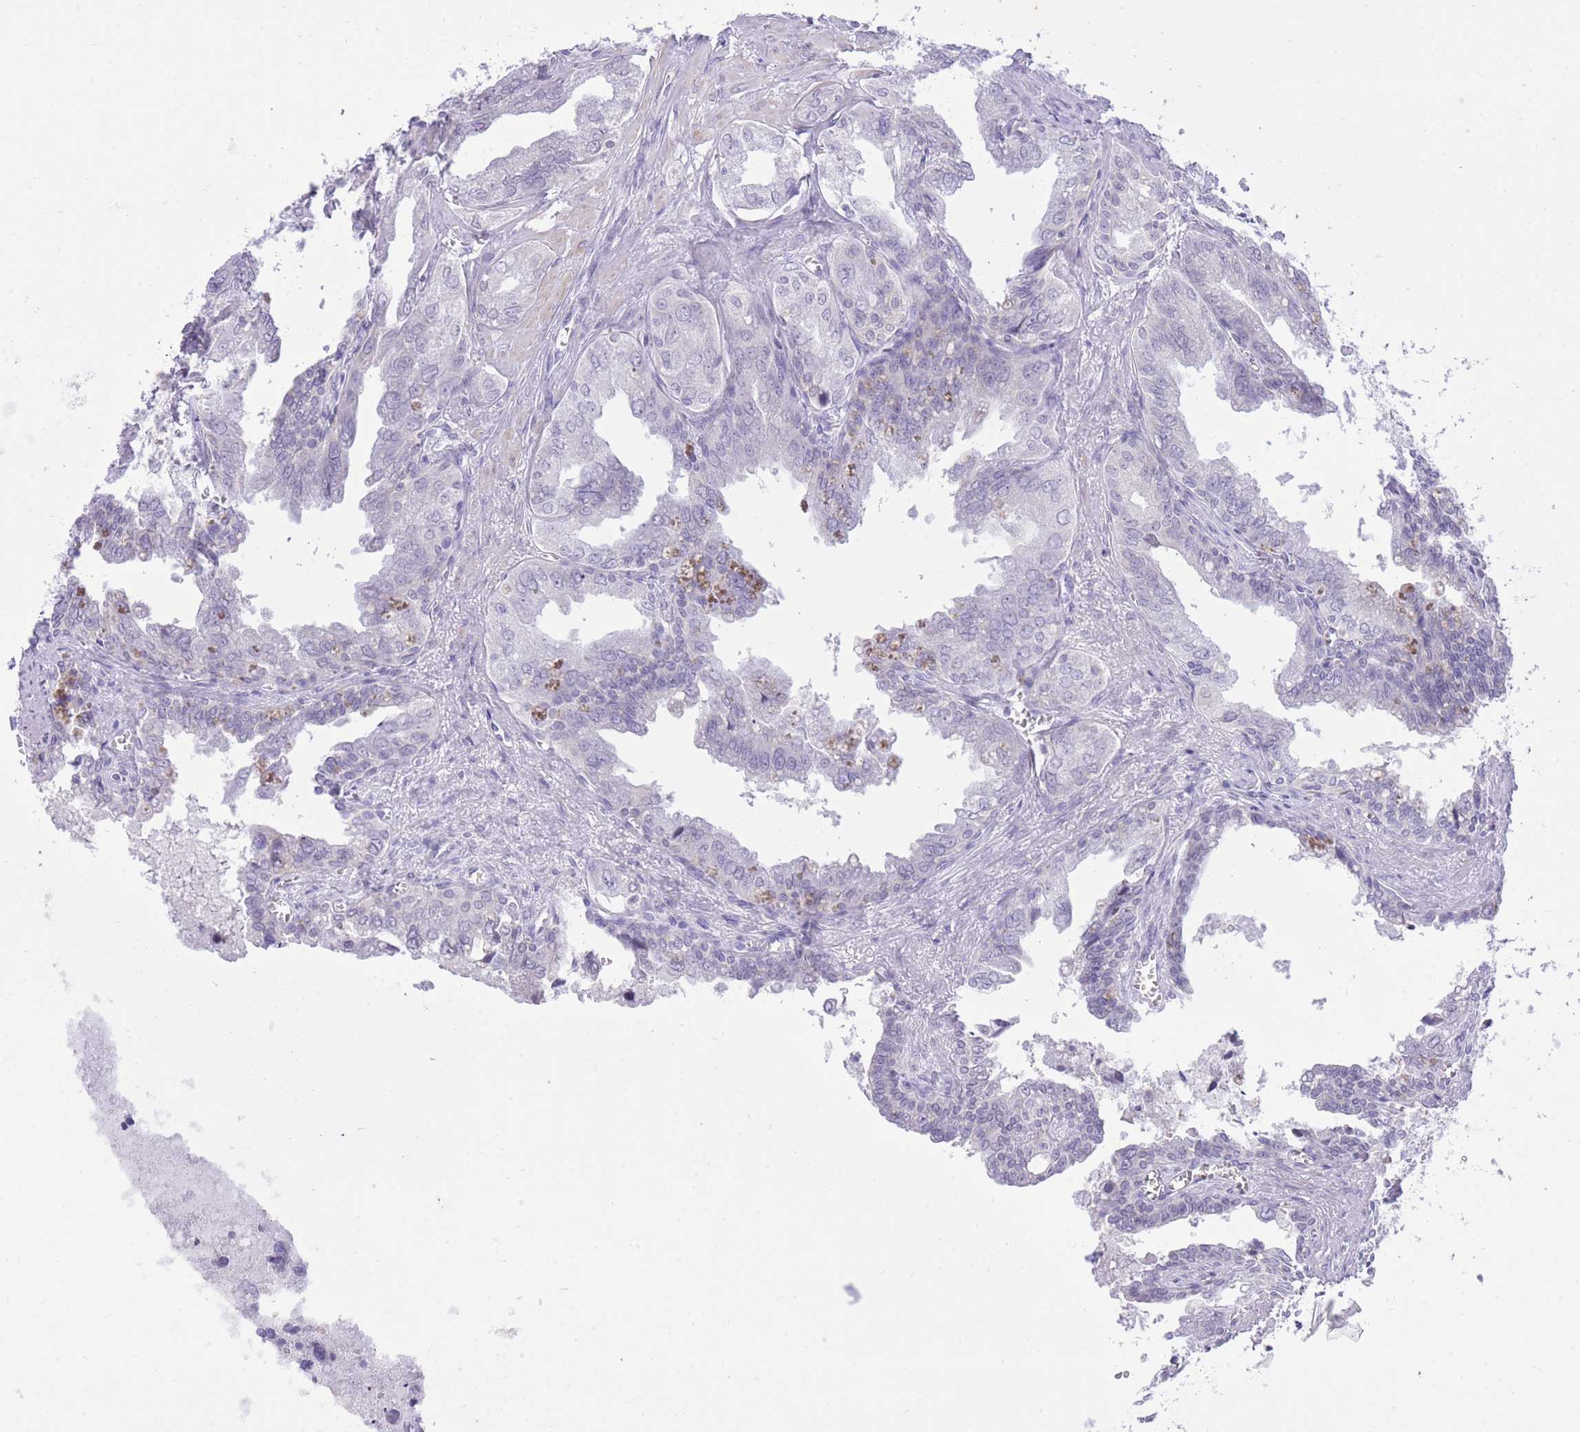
{"staining": {"intensity": "negative", "quantity": "none", "location": "none"}, "tissue": "seminal vesicle", "cell_type": "Glandular cells", "image_type": "normal", "snomed": [{"axis": "morphology", "description": "Normal tissue, NOS"}, {"axis": "topography", "description": "Seminal veicle"}], "caption": "This histopathology image is of normal seminal vesicle stained with immunohistochemistry (IHC) to label a protein in brown with the nuclei are counter-stained blue. There is no staining in glandular cells.", "gene": "DENND2D", "patient": {"sex": "male", "age": 67}}